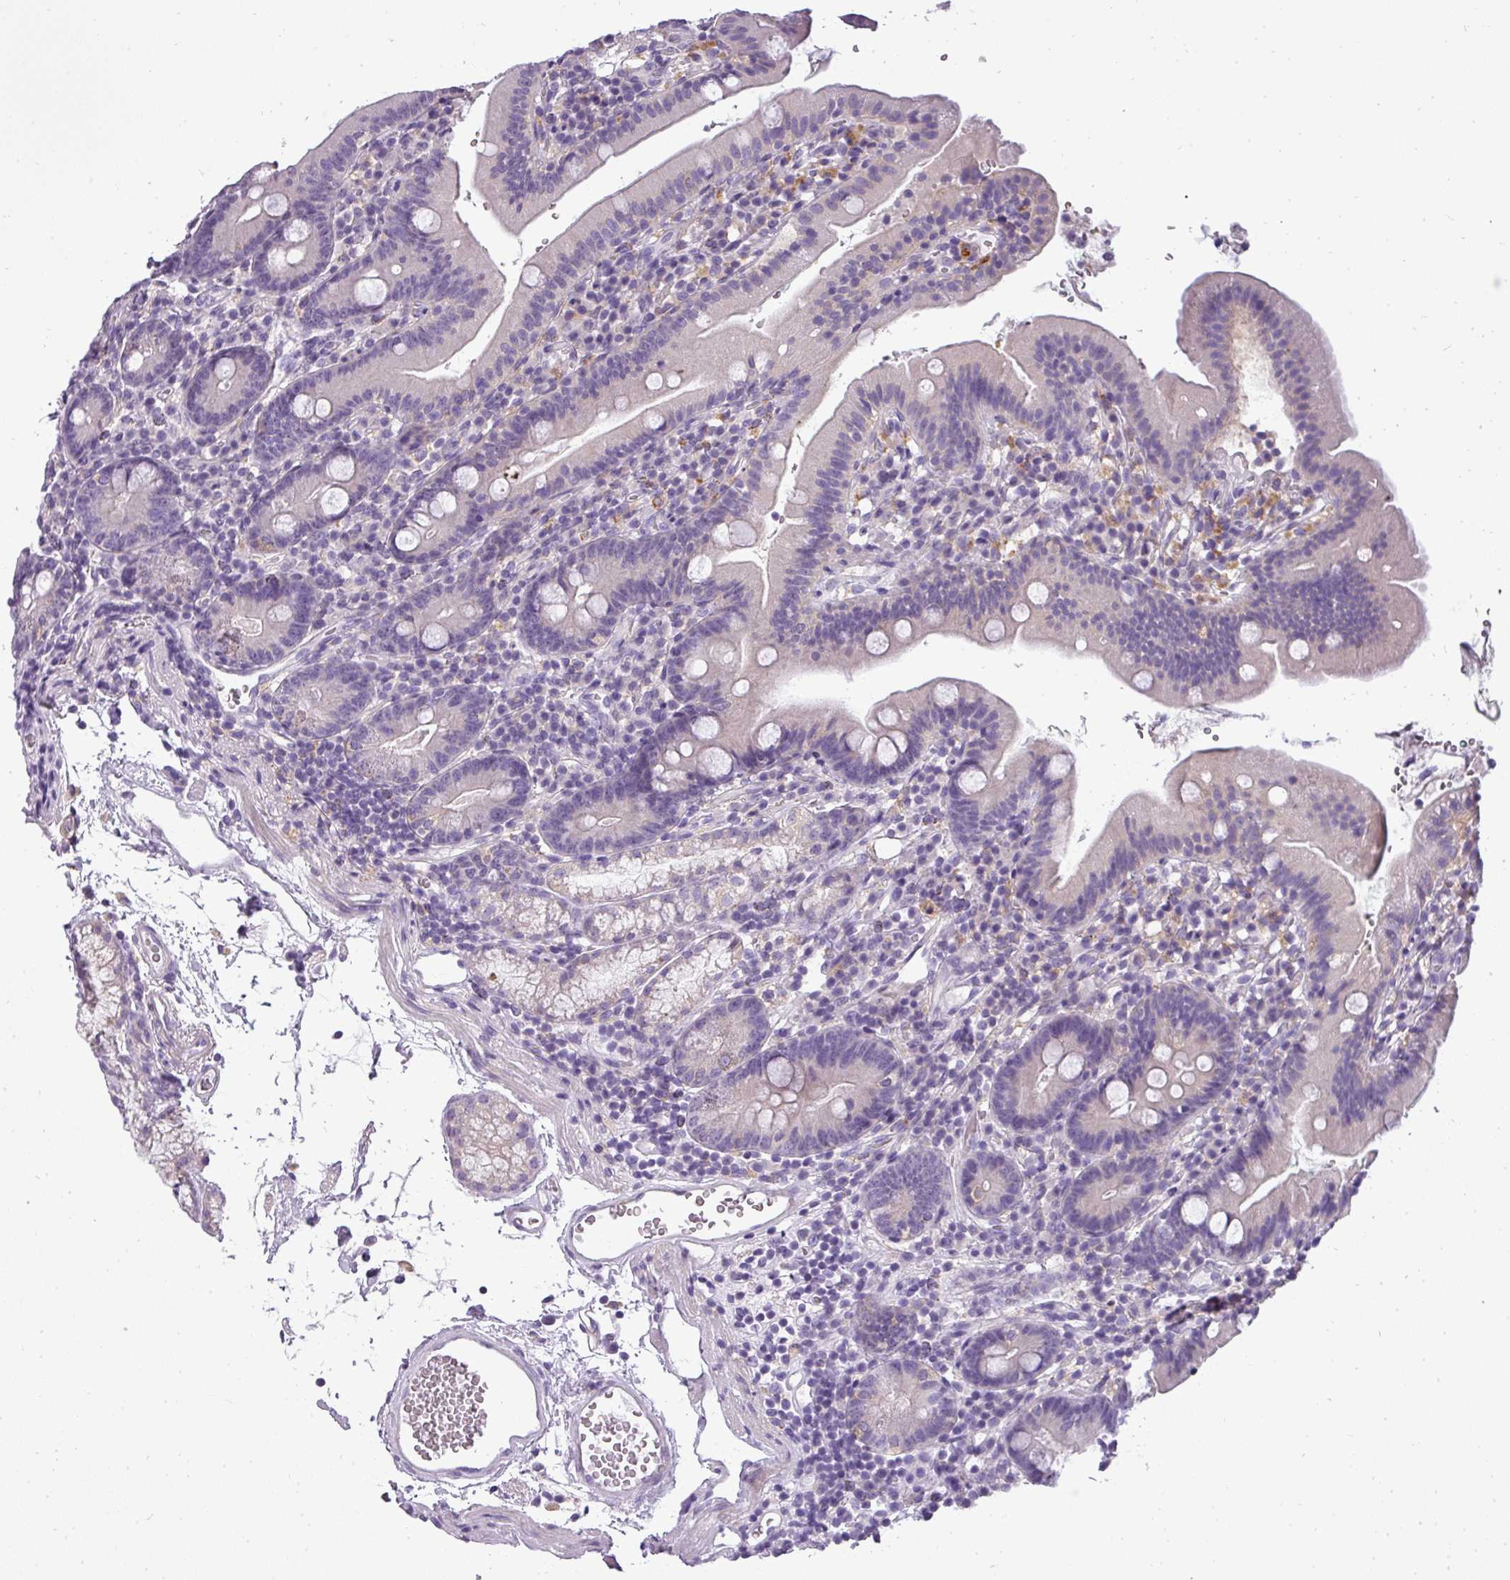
{"staining": {"intensity": "negative", "quantity": "none", "location": "none"}, "tissue": "duodenum", "cell_type": "Glandular cells", "image_type": "normal", "snomed": [{"axis": "morphology", "description": "Normal tissue, NOS"}, {"axis": "topography", "description": "Duodenum"}], "caption": "Immunohistochemistry (IHC) of benign human duodenum exhibits no expression in glandular cells. (Stains: DAB (3,3'-diaminobenzidine) immunohistochemistry with hematoxylin counter stain, Microscopy: brightfield microscopy at high magnification).", "gene": "ATP6V1D", "patient": {"sex": "female", "age": 67}}